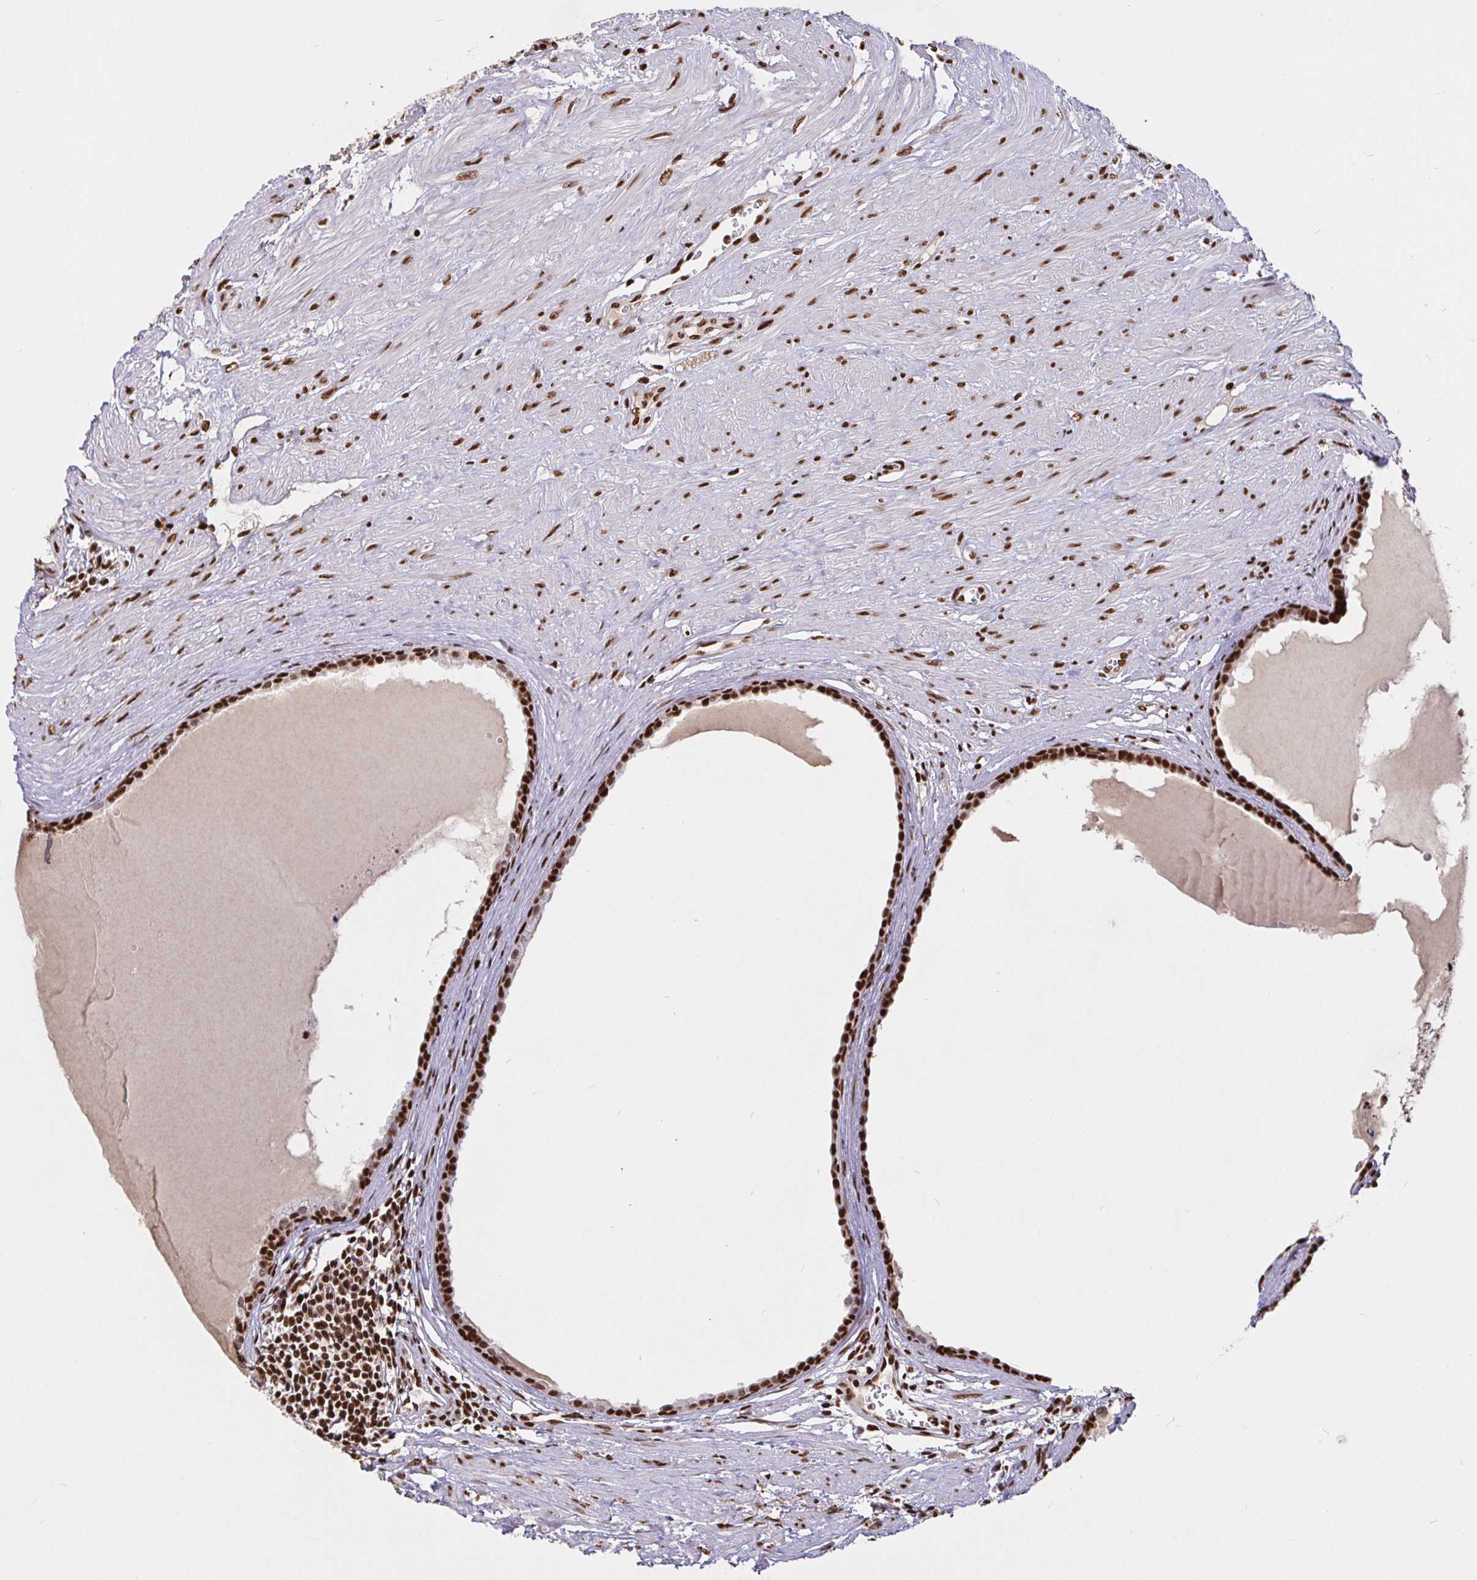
{"staining": {"intensity": "strong", "quantity": ">75%", "location": "nuclear"}, "tissue": "prostate", "cell_type": "Glandular cells", "image_type": "normal", "snomed": [{"axis": "morphology", "description": "Normal tissue, NOS"}, {"axis": "topography", "description": "Prostate"}, {"axis": "topography", "description": "Peripheral nerve tissue"}], "caption": "Prostate stained for a protein (brown) demonstrates strong nuclear positive positivity in about >75% of glandular cells.", "gene": "SP3", "patient": {"sex": "male", "age": 55}}